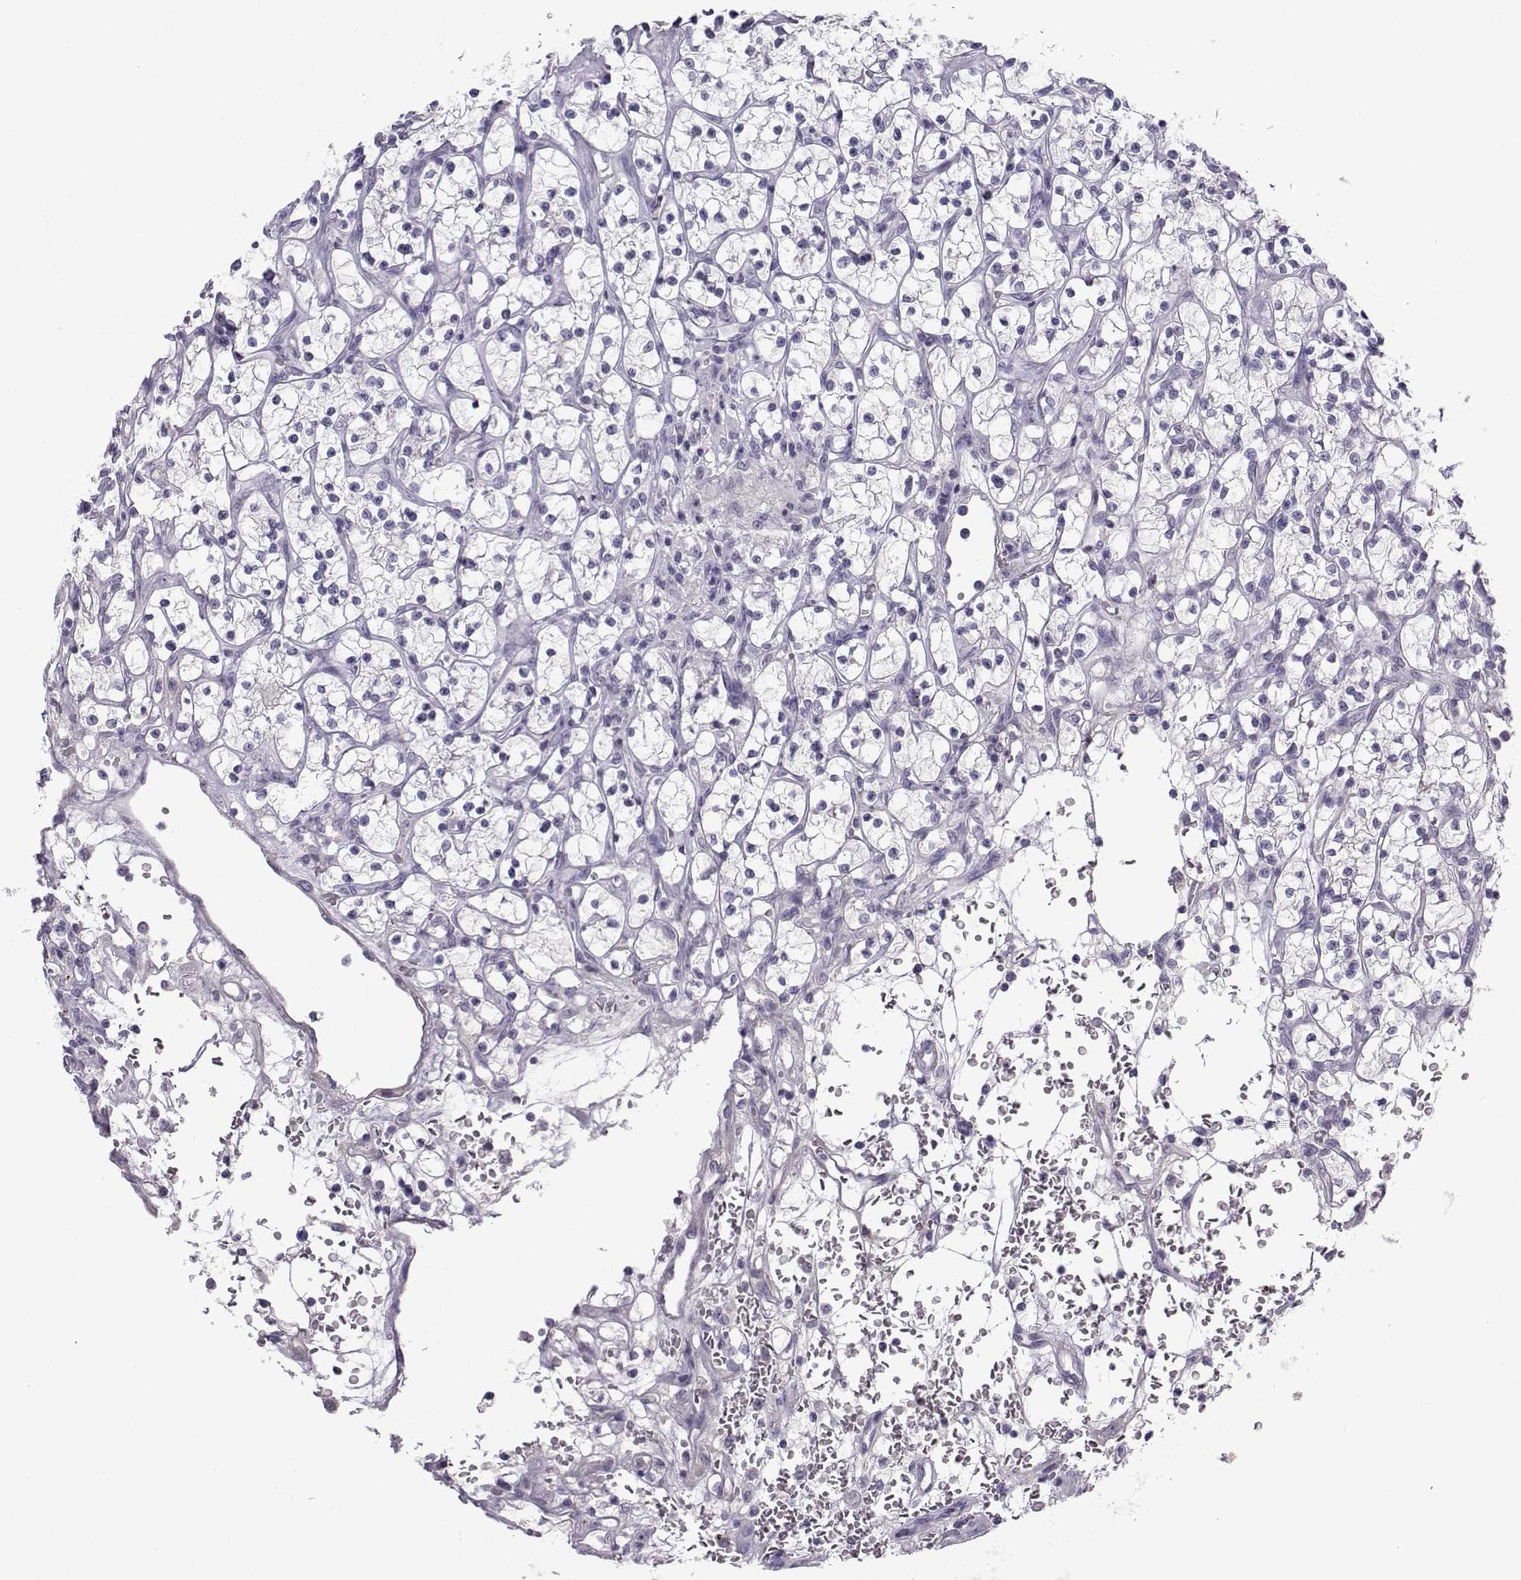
{"staining": {"intensity": "negative", "quantity": "none", "location": "none"}, "tissue": "renal cancer", "cell_type": "Tumor cells", "image_type": "cancer", "snomed": [{"axis": "morphology", "description": "Adenocarcinoma, NOS"}, {"axis": "topography", "description": "Kidney"}], "caption": "Image shows no protein expression in tumor cells of renal adenocarcinoma tissue.", "gene": "ARMC2", "patient": {"sex": "female", "age": 64}}